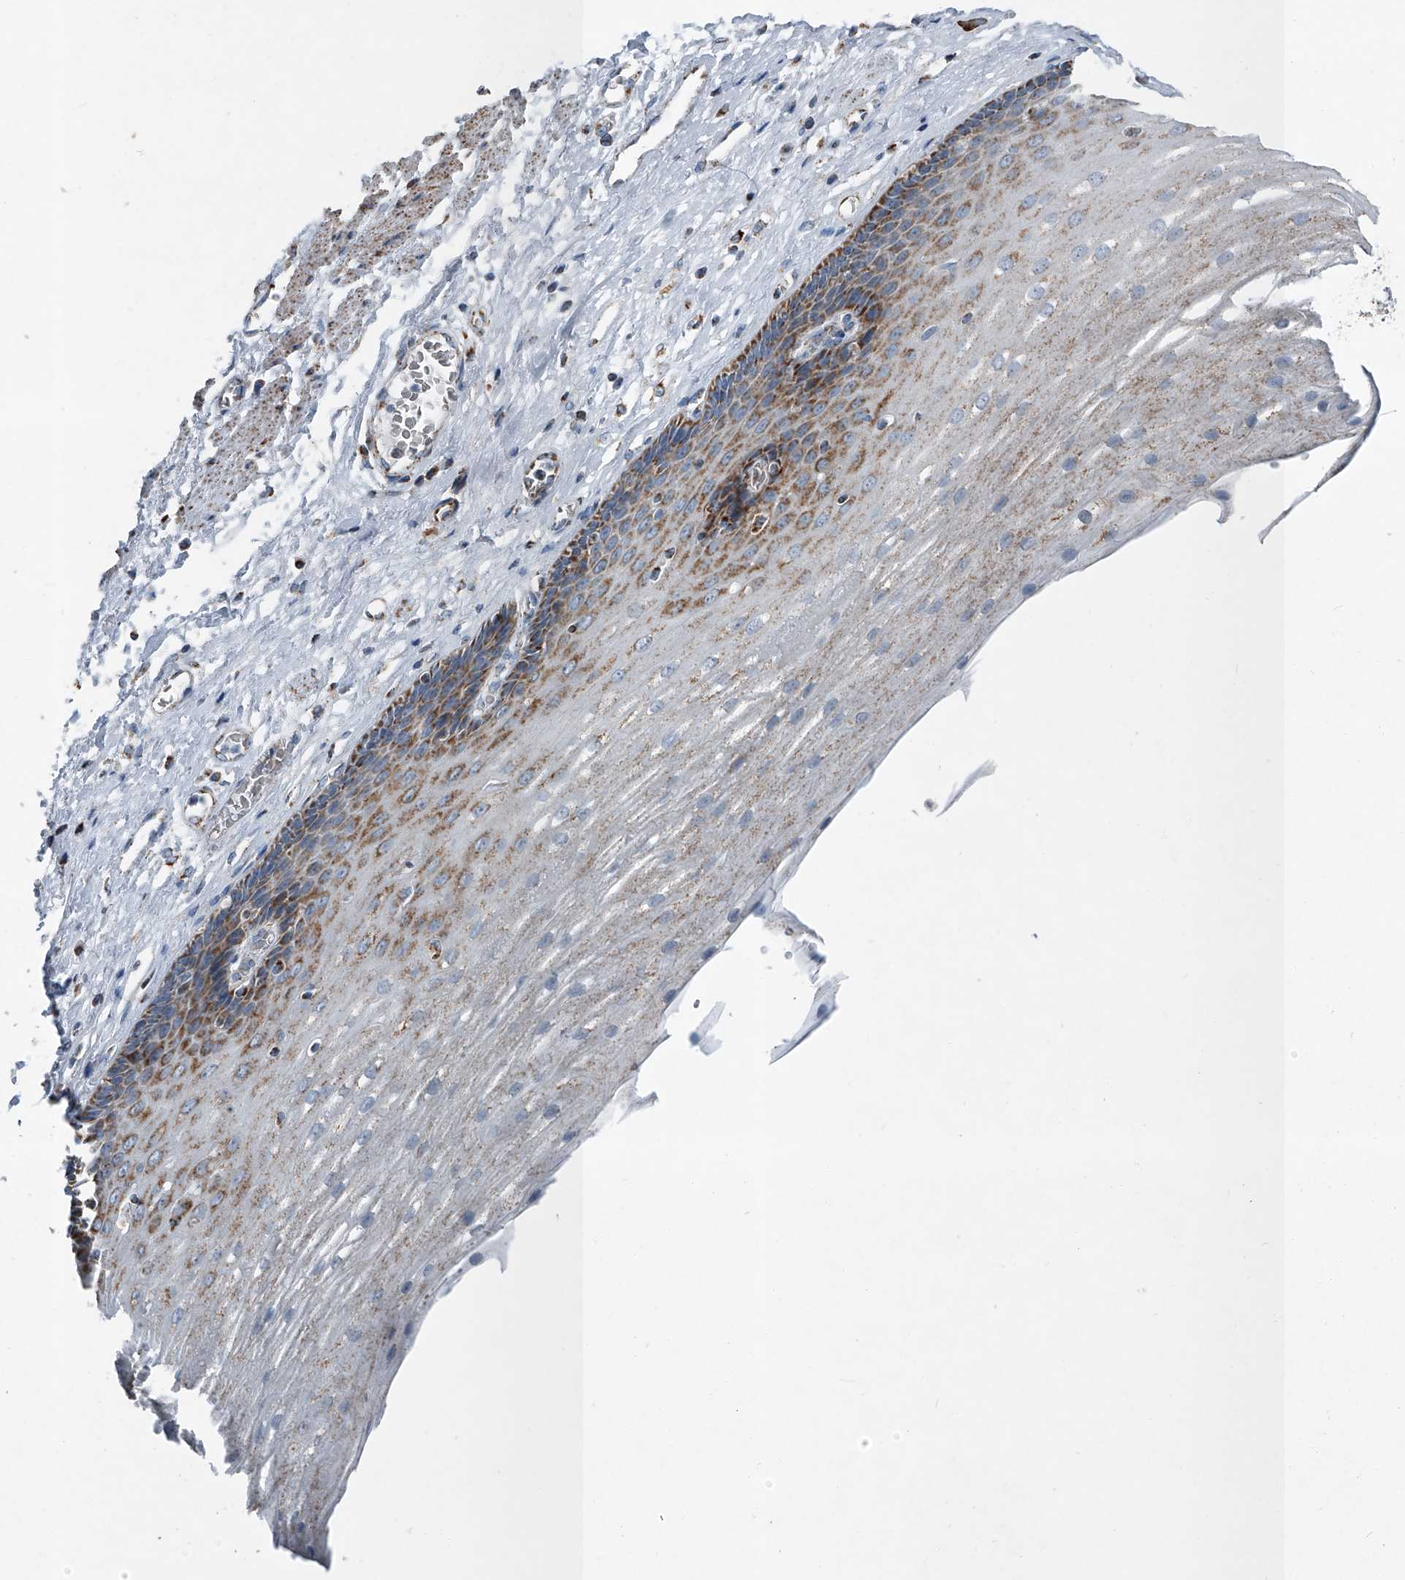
{"staining": {"intensity": "moderate", "quantity": "25%-75%", "location": "cytoplasmic/membranous"}, "tissue": "esophagus", "cell_type": "Squamous epithelial cells", "image_type": "normal", "snomed": [{"axis": "morphology", "description": "Normal tissue, NOS"}, {"axis": "topography", "description": "Esophagus"}], "caption": "Protein expression analysis of unremarkable human esophagus reveals moderate cytoplasmic/membranous positivity in approximately 25%-75% of squamous epithelial cells.", "gene": "CHRNA7", "patient": {"sex": "male", "age": 62}}